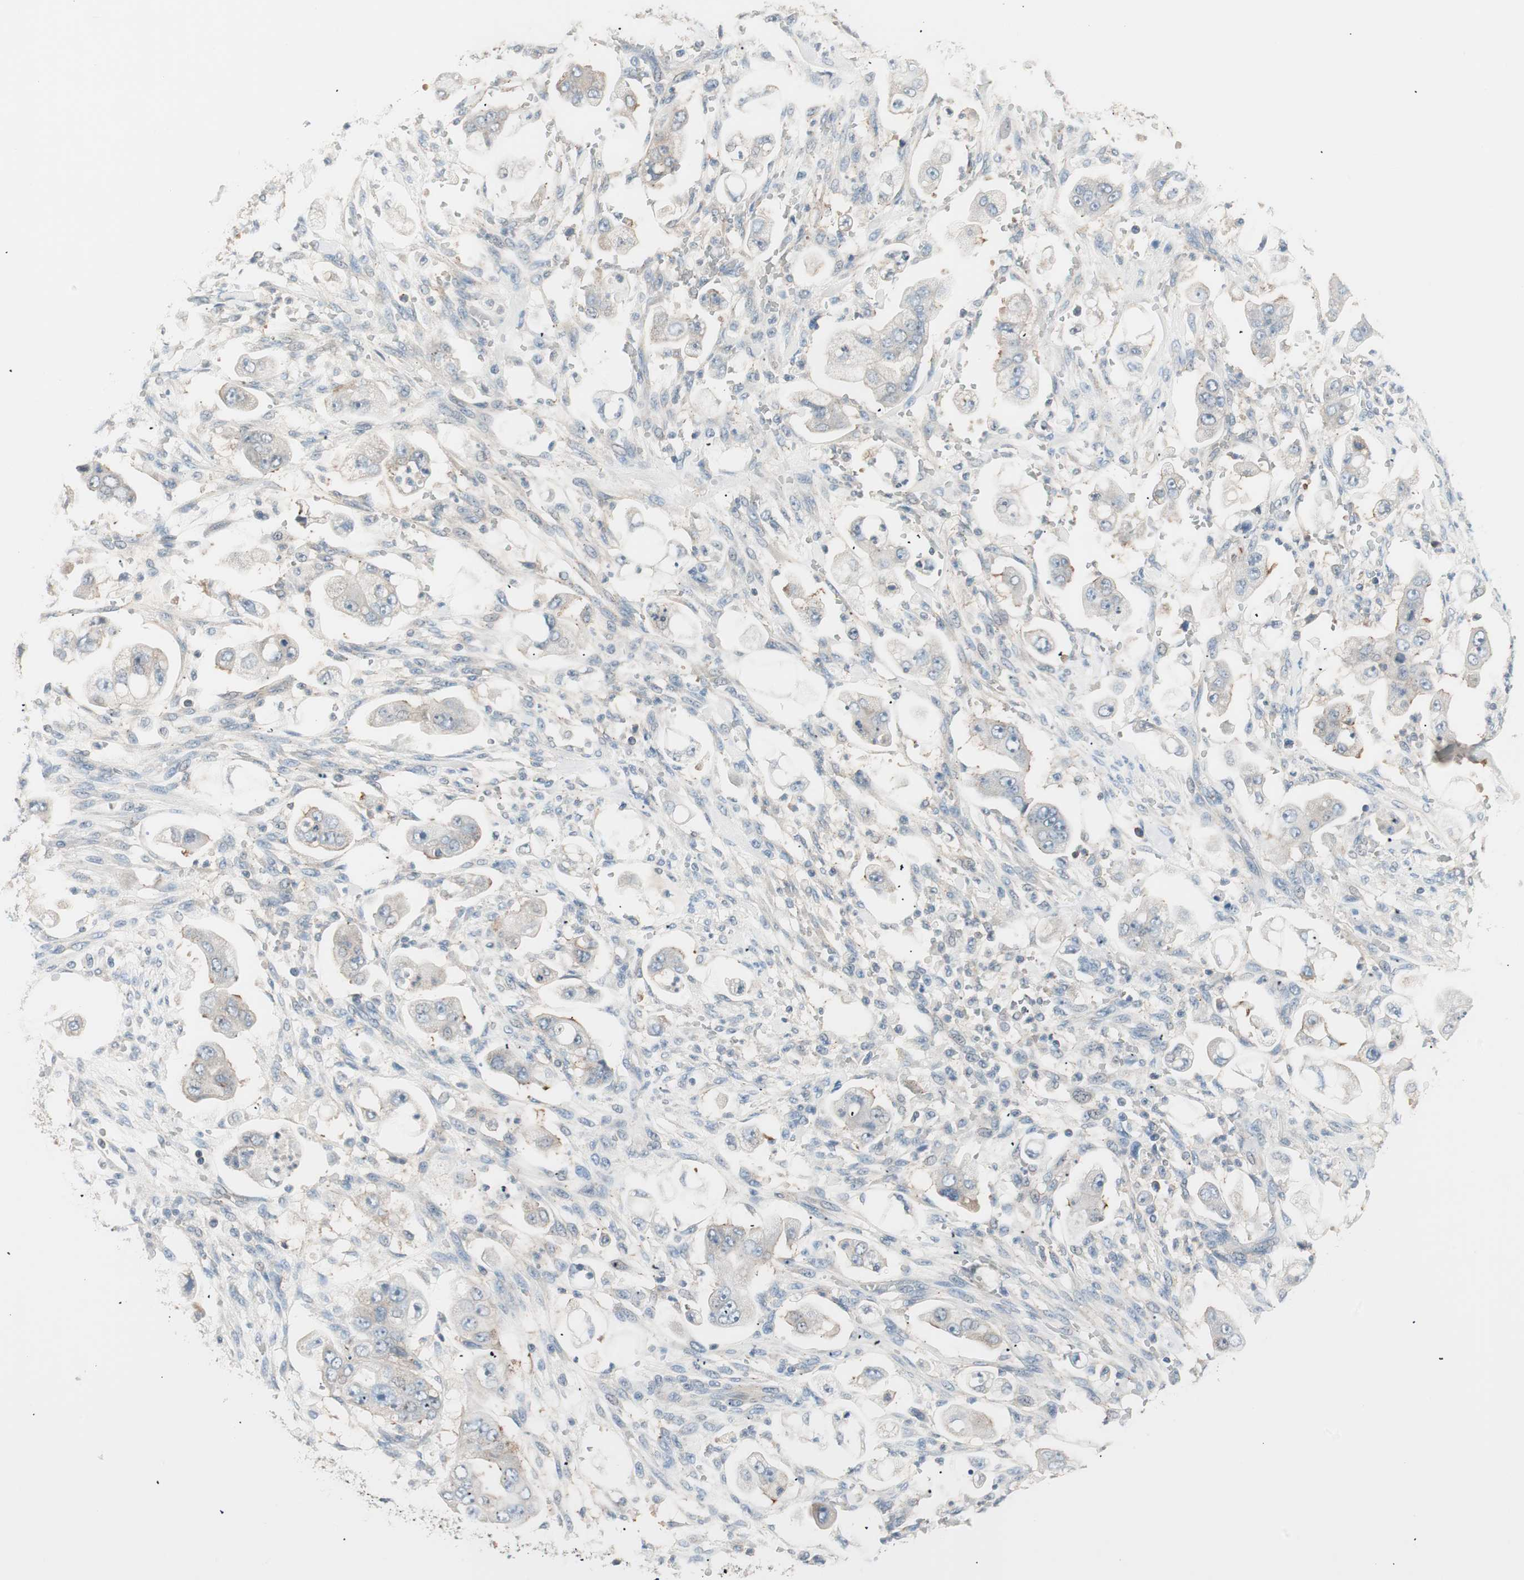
{"staining": {"intensity": "negative", "quantity": "none", "location": "none"}, "tissue": "stomach cancer", "cell_type": "Tumor cells", "image_type": "cancer", "snomed": [{"axis": "morphology", "description": "Adenocarcinoma, NOS"}, {"axis": "topography", "description": "Stomach"}], "caption": "IHC photomicrograph of neoplastic tissue: human adenocarcinoma (stomach) stained with DAB demonstrates no significant protein expression in tumor cells.", "gene": "RAD54B", "patient": {"sex": "male", "age": 62}}